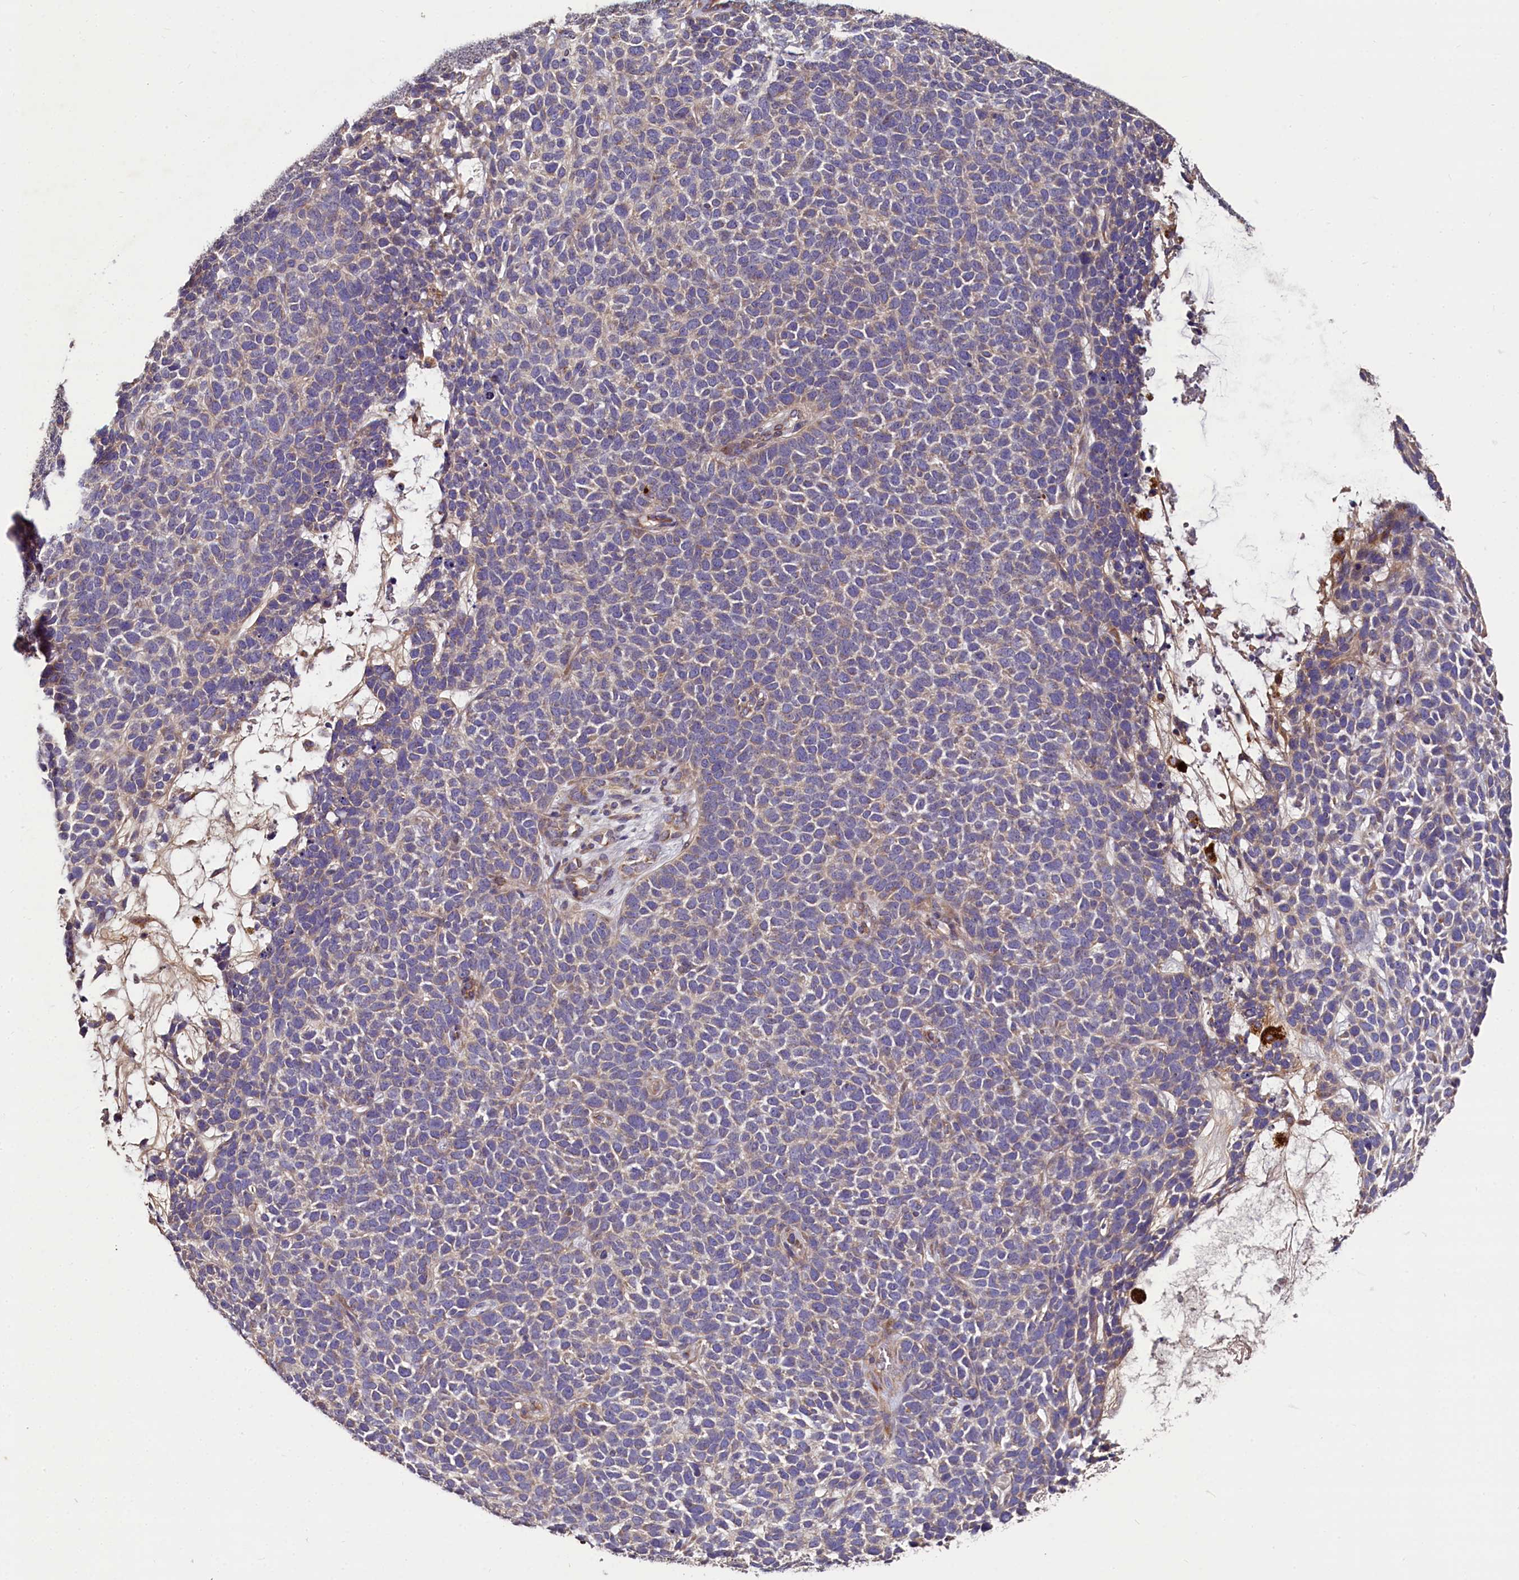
{"staining": {"intensity": "weak", "quantity": "<25%", "location": "cytoplasmic/membranous"}, "tissue": "skin cancer", "cell_type": "Tumor cells", "image_type": "cancer", "snomed": [{"axis": "morphology", "description": "Basal cell carcinoma"}, {"axis": "topography", "description": "Skin"}], "caption": "This image is of basal cell carcinoma (skin) stained with immunohistochemistry (IHC) to label a protein in brown with the nuclei are counter-stained blue. There is no expression in tumor cells.", "gene": "SPRYD3", "patient": {"sex": "female", "age": 84}}